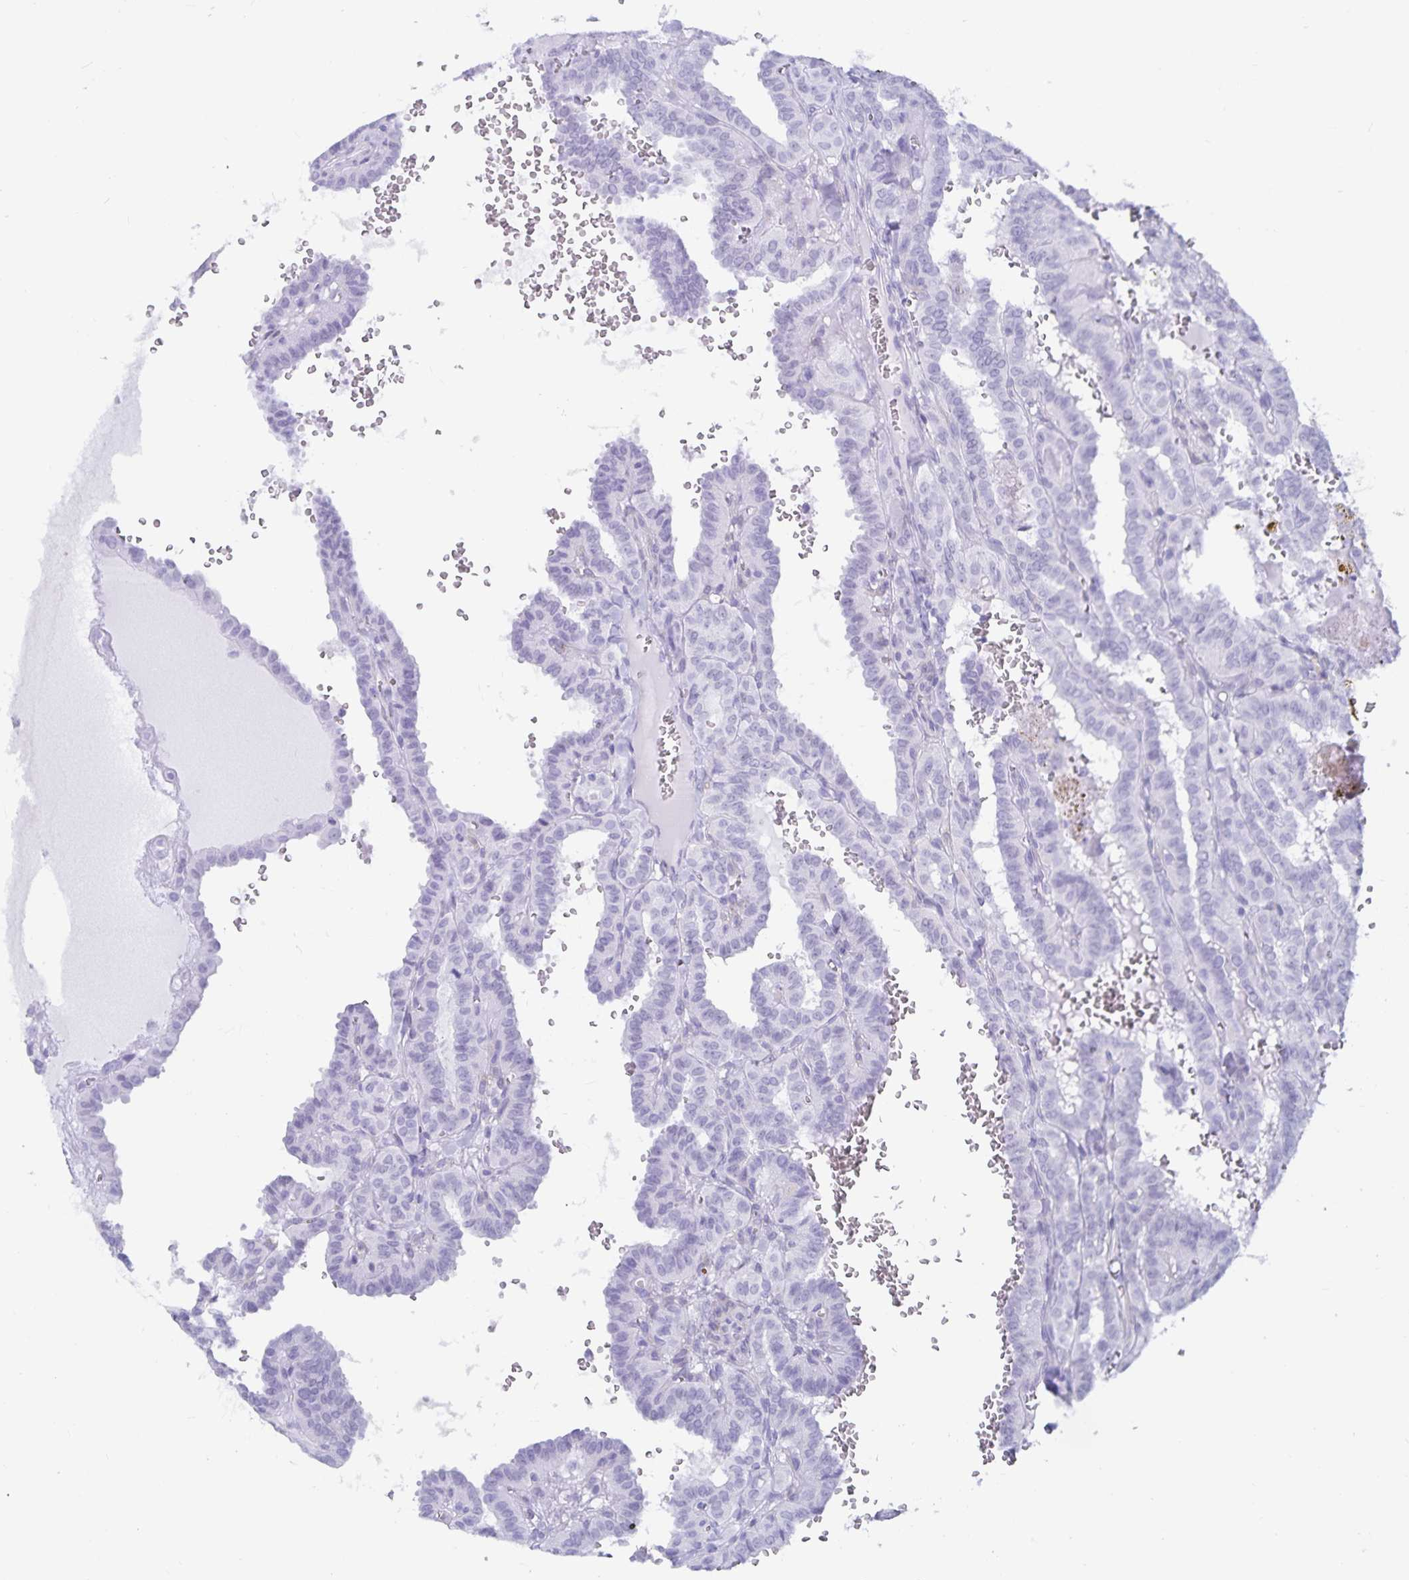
{"staining": {"intensity": "negative", "quantity": "none", "location": "none"}, "tissue": "thyroid cancer", "cell_type": "Tumor cells", "image_type": "cancer", "snomed": [{"axis": "morphology", "description": "Papillary adenocarcinoma, NOS"}, {"axis": "topography", "description": "Thyroid gland"}], "caption": "The immunohistochemistry photomicrograph has no significant positivity in tumor cells of papillary adenocarcinoma (thyroid) tissue.", "gene": "GPR137", "patient": {"sex": "female", "age": 21}}